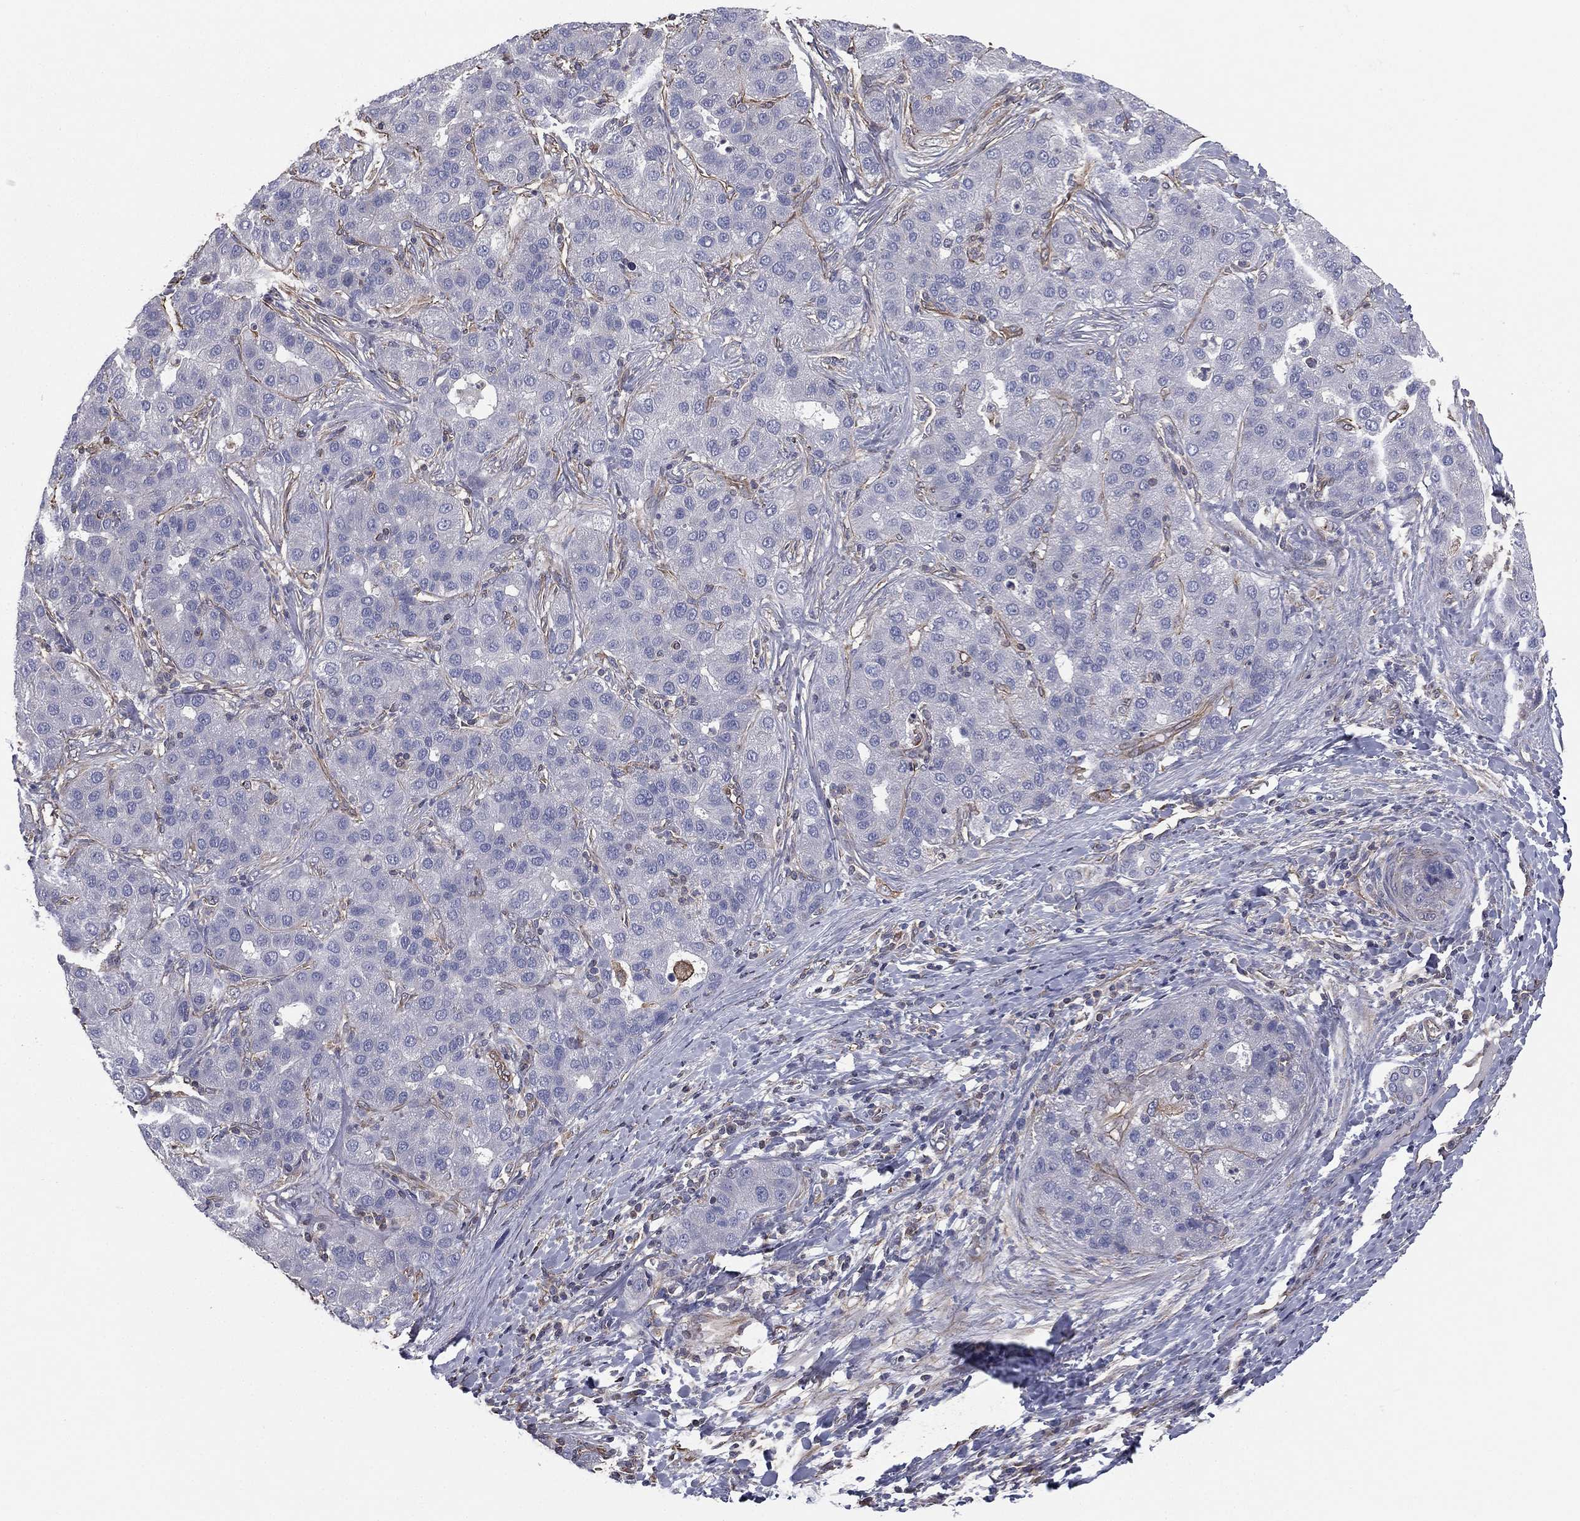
{"staining": {"intensity": "negative", "quantity": "none", "location": "none"}, "tissue": "liver cancer", "cell_type": "Tumor cells", "image_type": "cancer", "snomed": [{"axis": "morphology", "description": "Carcinoma, Hepatocellular, NOS"}, {"axis": "topography", "description": "Liver"}], "caption": "Tumor cells are negative for brown protein staining in hepatocellular carcinoma (liver). Brightfield microscopy of immunohistochemistry (IHC) stained with DAB (brown) and hematoxylin (blue), captured at high magnification.", "gene": "SCUBE1", "patient": {"sex": "male", "age": 65}}